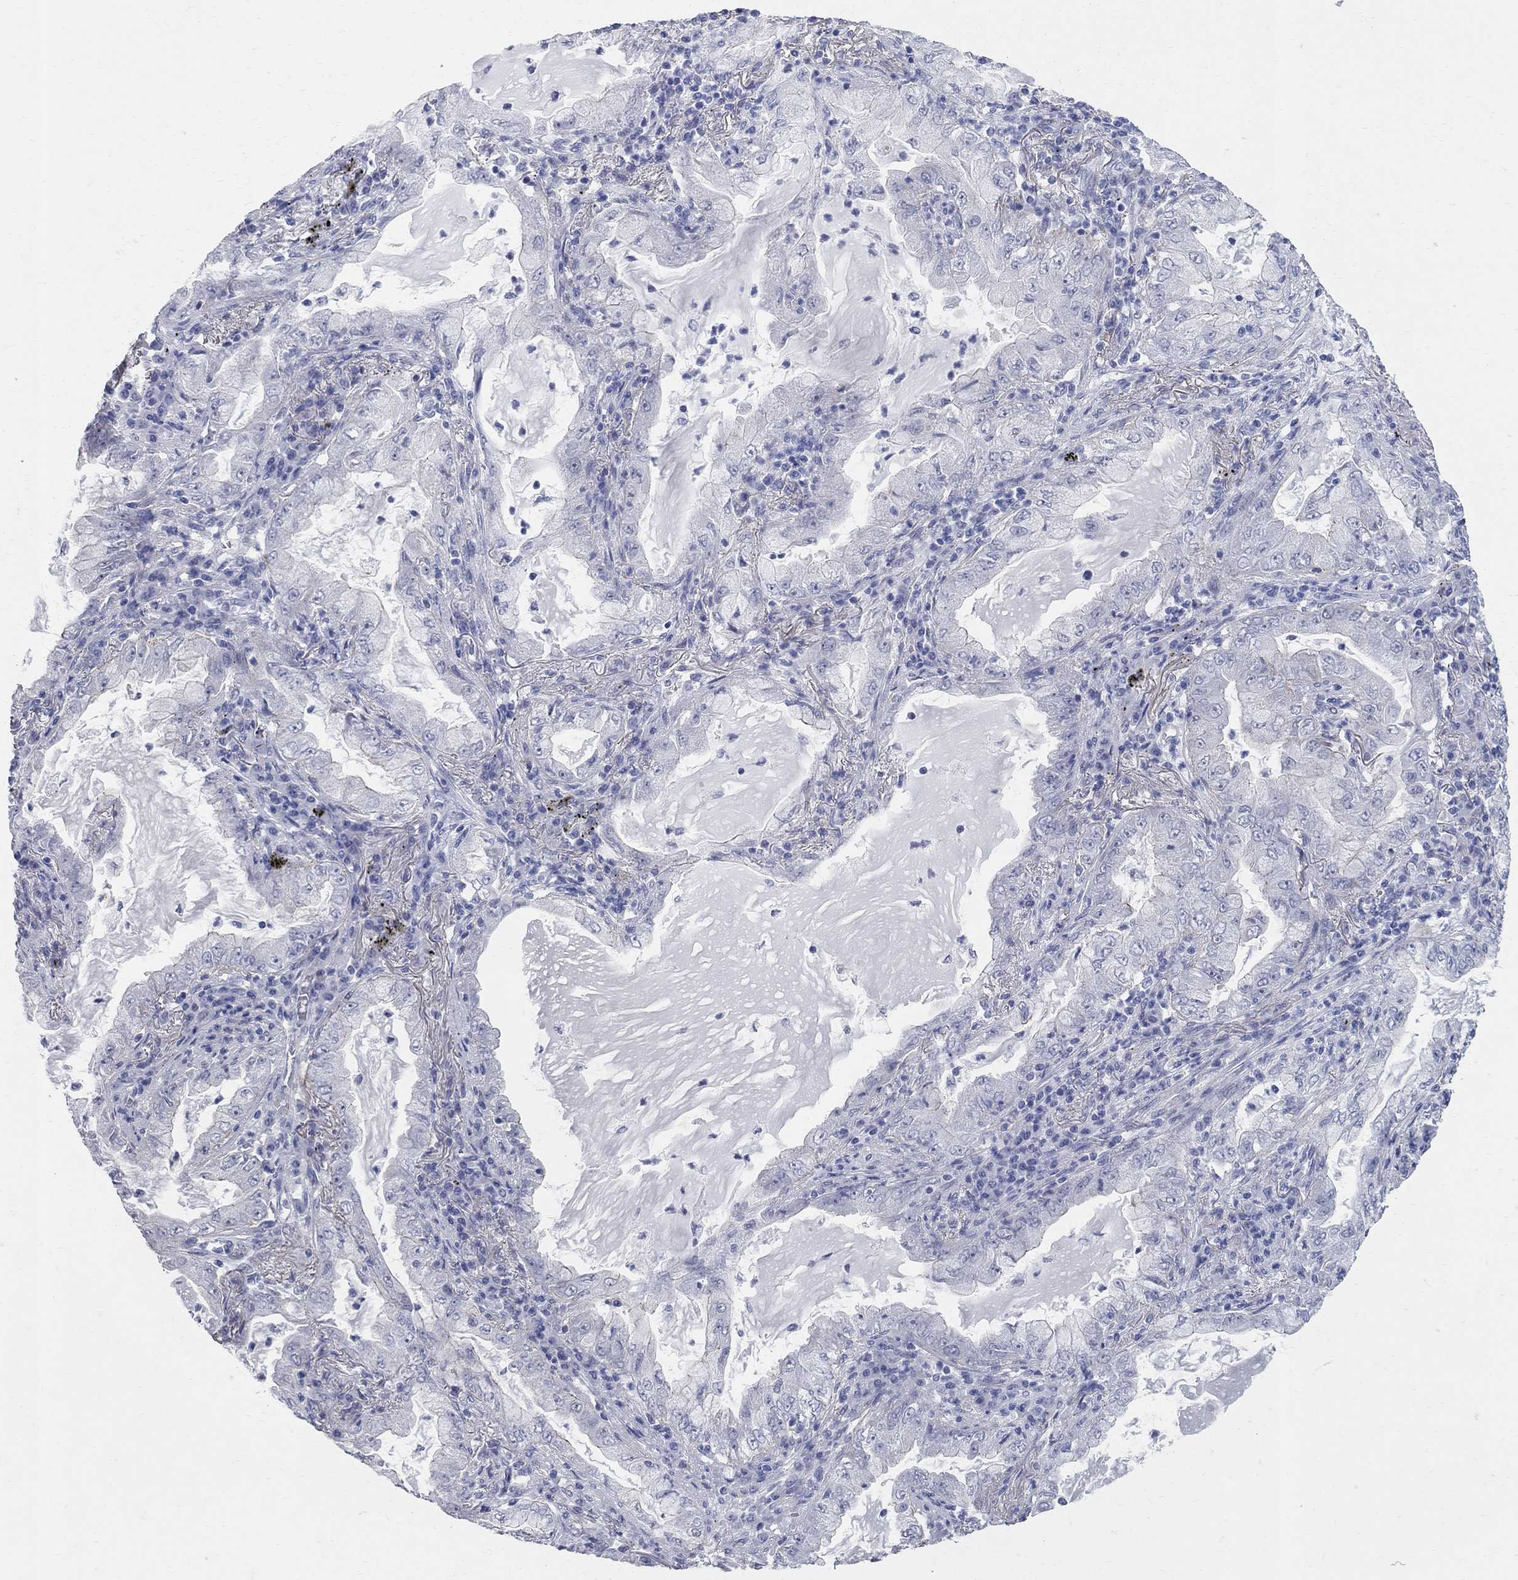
{"staining": {"intensity": "negative", "quantity": "none", "location": "none"}, "tissue": "lung cancer", "cell_type": "Tumor cells", "image_type": "cancer", "snomed": [{"axis": "morphology", "description": "Adenocarcinoma, NOS"}, {"axis": "topography", "description": "Lung"}], "caption": "Histopathology image shows no significant protein staining in tumor cells of lung cancer (adenocarcinoma). (DAB immunohistochemistry (IHC) with hematoxylin counter stain).", "gene": "AOX1", "patient": {"sex": "female", "age": 73}}